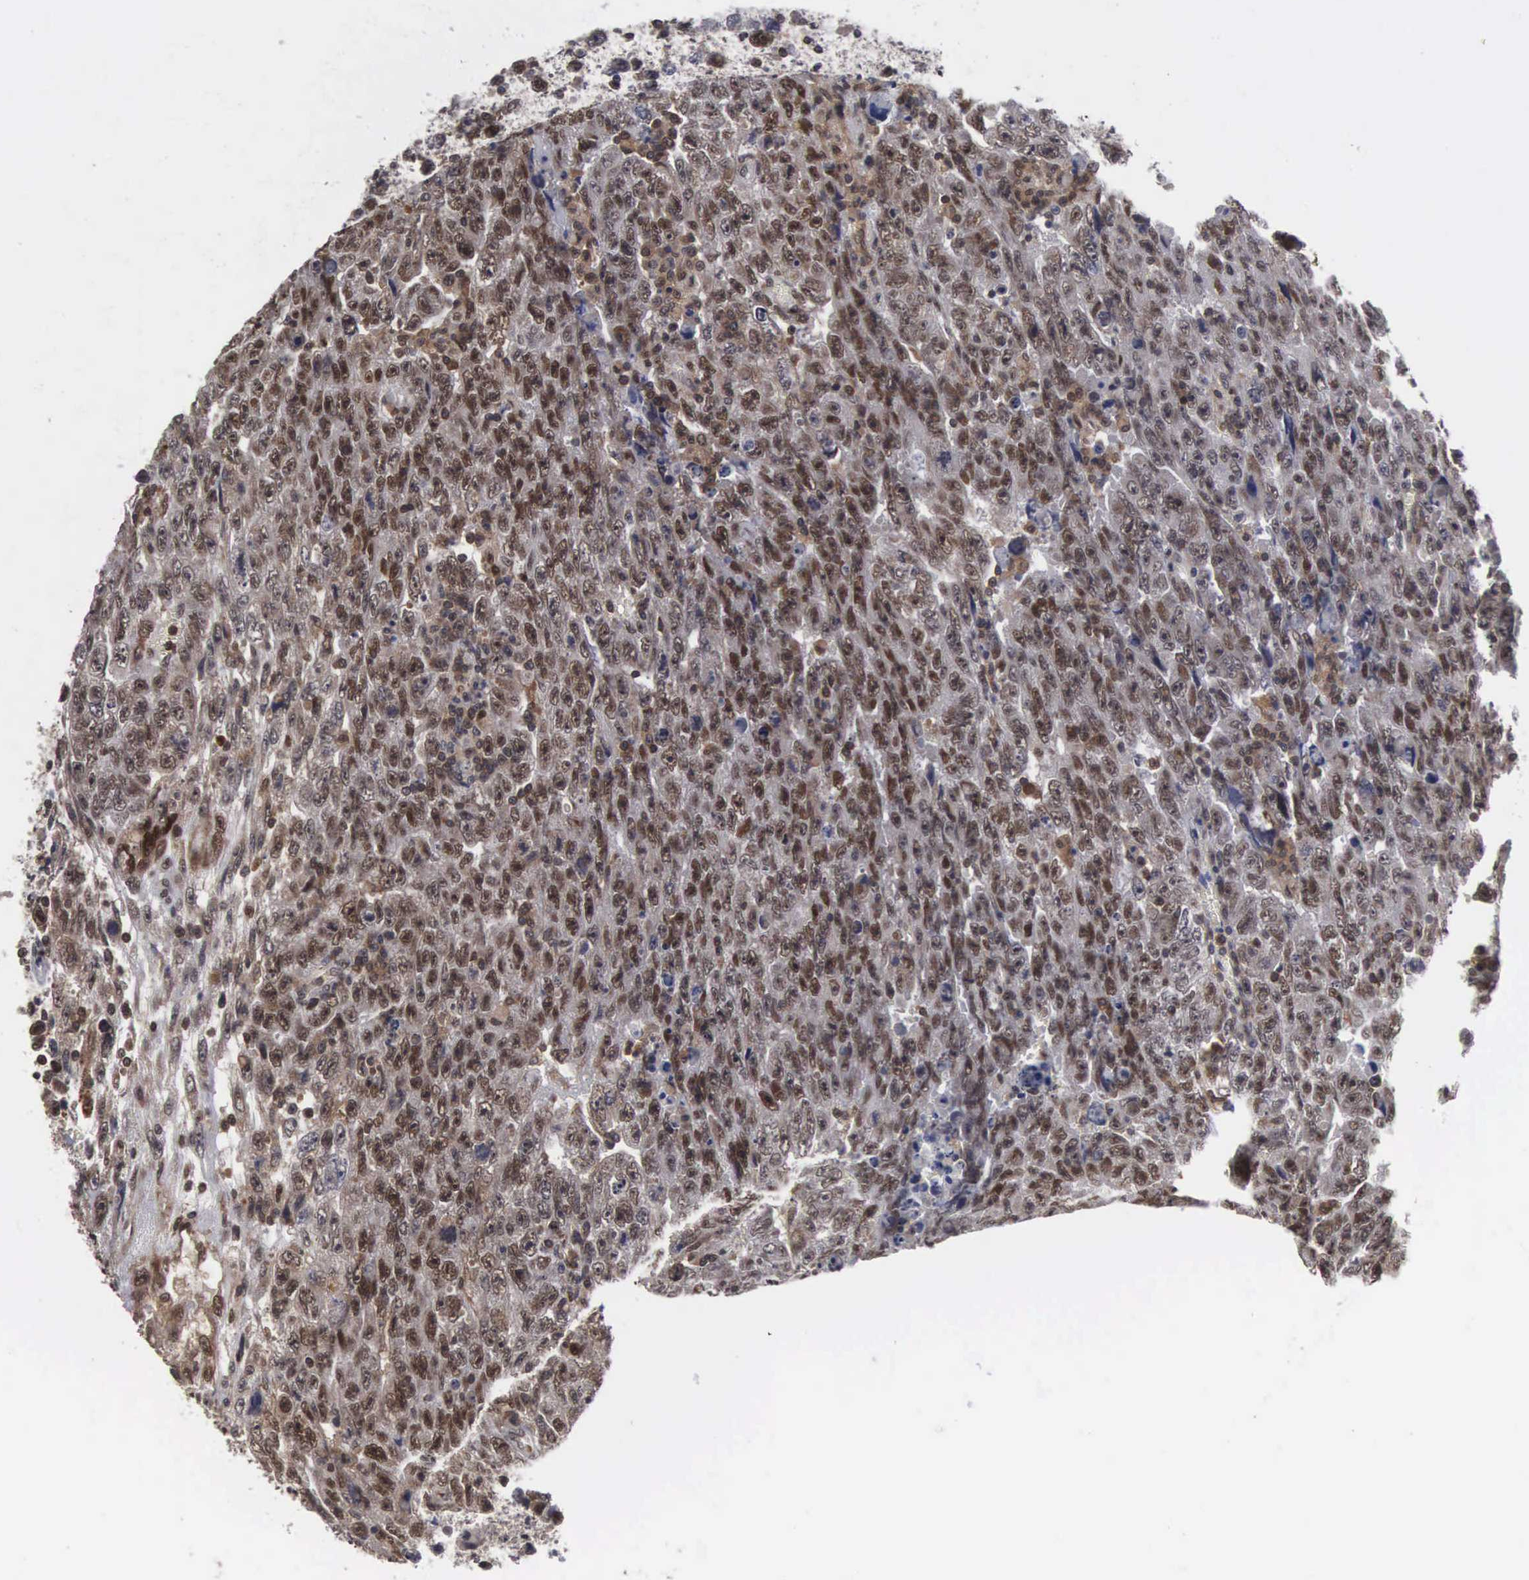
{"staining": {"intensity": "moderate", "quantity": ">75%", "location": "nuclear"}, "tissue": "testis cancer", "cell_type": "Tumor cells", "image_type": "cancer", "snomed": [{"axis": "morphology", "description": "Carcinoma, Embryonal, NOS"}, {"axis": "topography", "description": "Testis"}], "caption": "There is medium levels of moderate nuclear staining in tumor cells of embryonal carcinoma (testis), as demonstrated by immunohistochemical staining (brown color).", "gene": "TRMT5", "patient": {"sex": "male", "age": 28}}